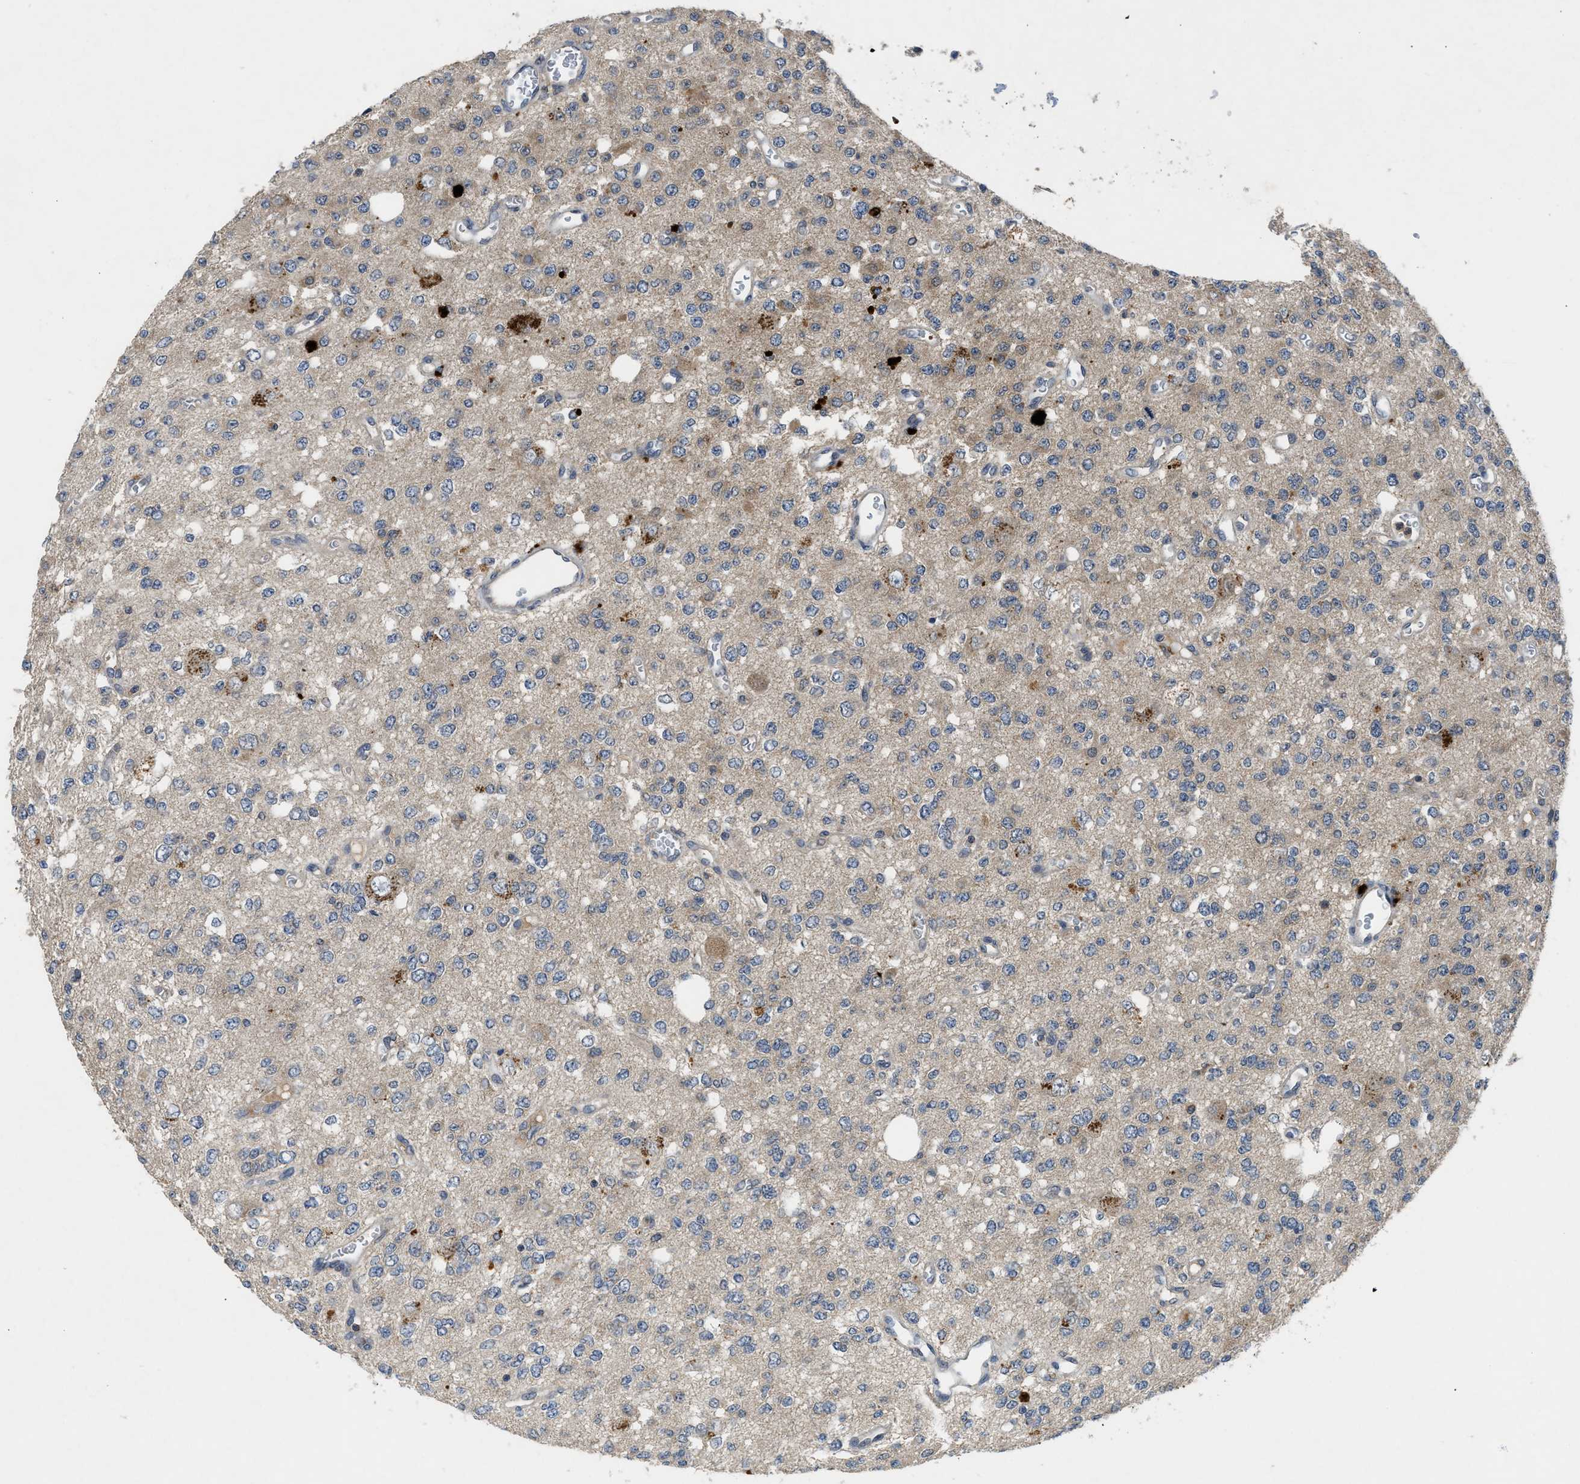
{"staining": {"intensity": "weak", "quantity": "25%-75%", "location": "cytoplasmic/membranous"}, "tissue": "glioma", "cell_type": "Tumor cells", "image_type": "cancer", "snomed": [{"axis": "morphology", "description": "Glioma, malignant, Low grade"}, {"axis": "topography", "description": "Brain"}], "caption": "Human malignant low-grade glioma stained for a protein (brown) demonstrates weak cytoplasmic/membranous positive staining in approximately 25%-75% of tumor cells.", "gene": "PDE7A", "patient": {"sex": "male", "age": 38}}